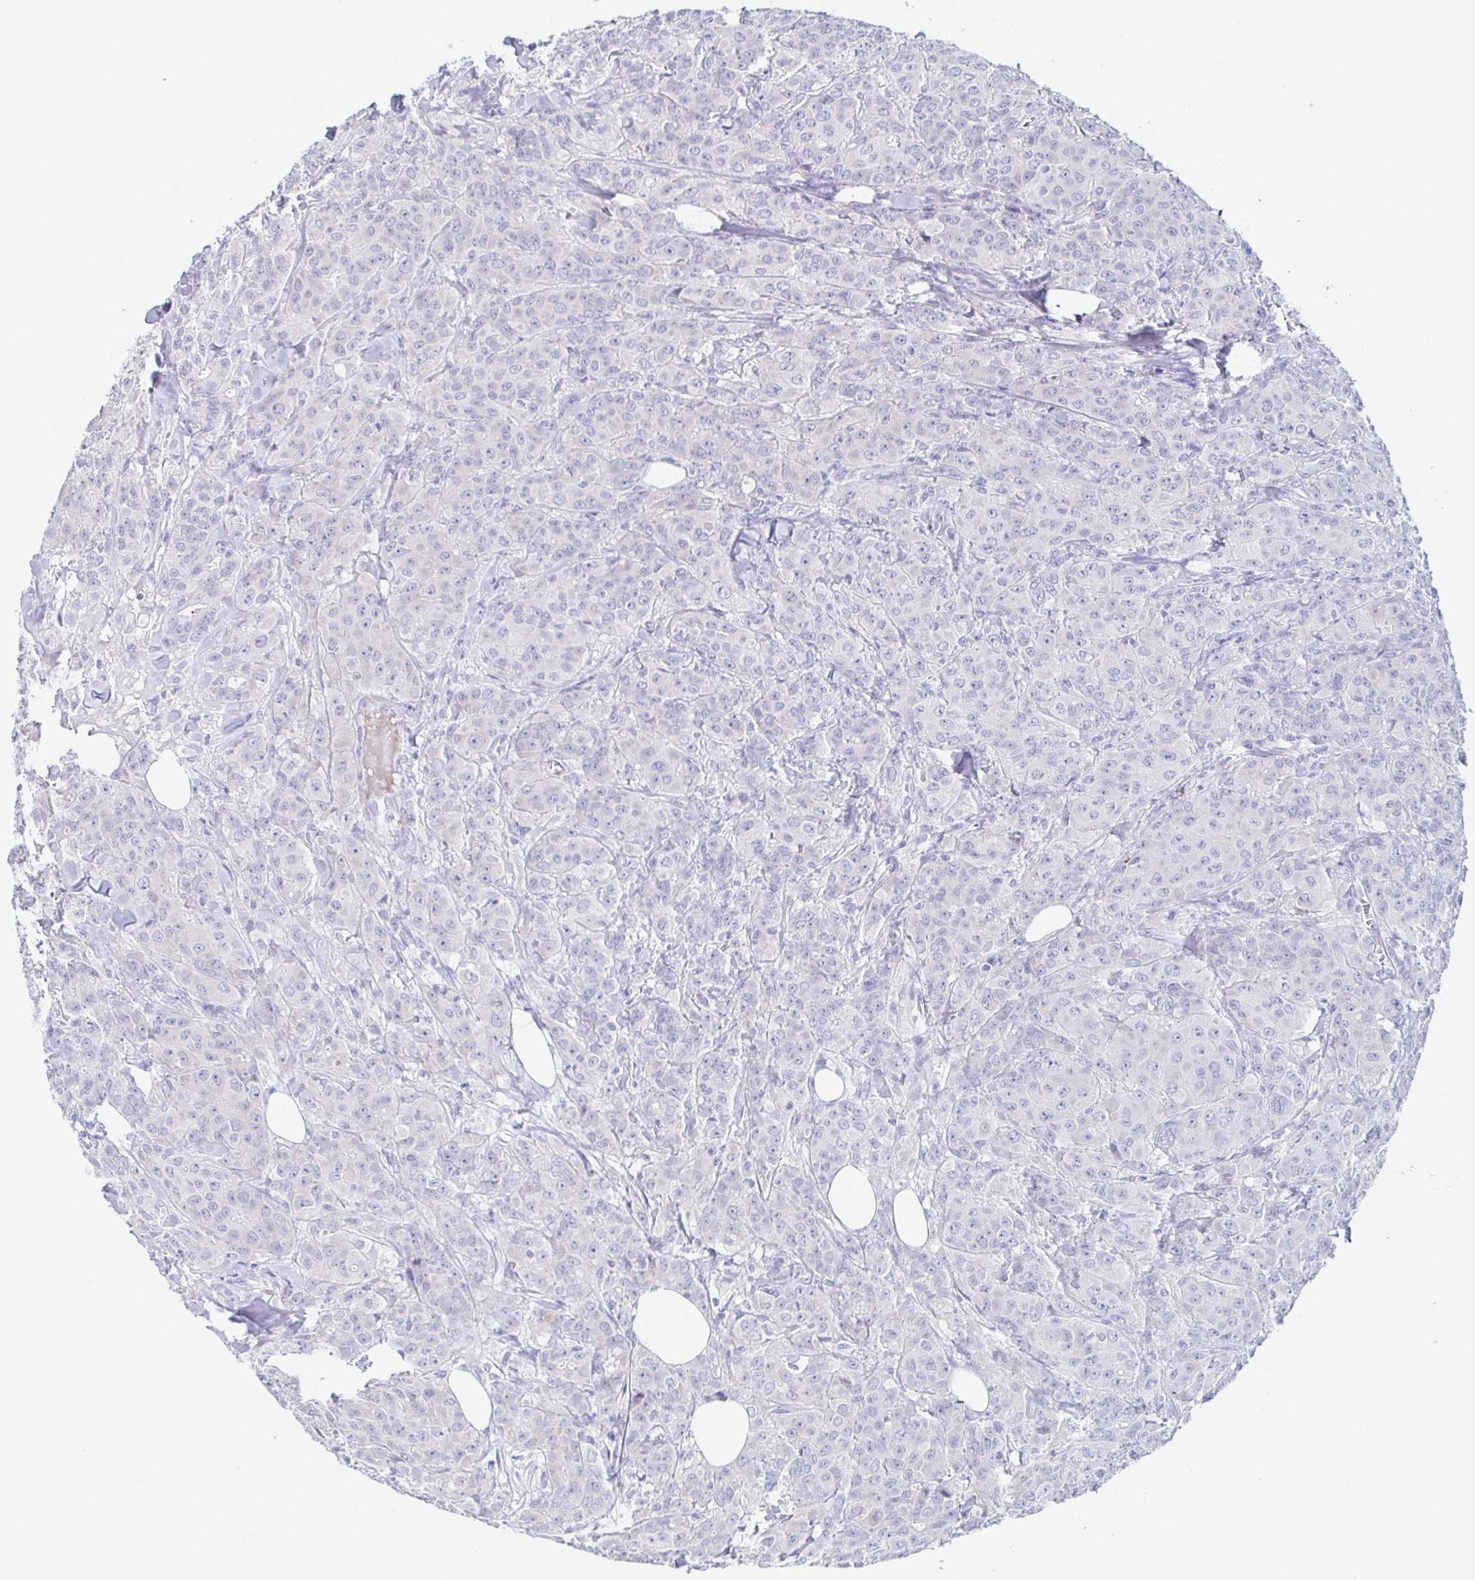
{"staining": {"intensity": "negative", "quantity": "none", "location": "none"}, "tissue": "breast cancer", "cell_type": "Tumor cells", "image_type": "cancer", "snomed": [{"axis": "morphology", "description": "Normal tissue, NOS"}, {"axis": "morphology", "description": "Duct carcinoma"}, {"axis": "topography", "description": "Breast"}], "caption": "Histopathology image shows no significant protein positivity in tumor cells of breast cancer.", "gene": "SIAH3", "patient": {"sex": "female", "age": 43}}